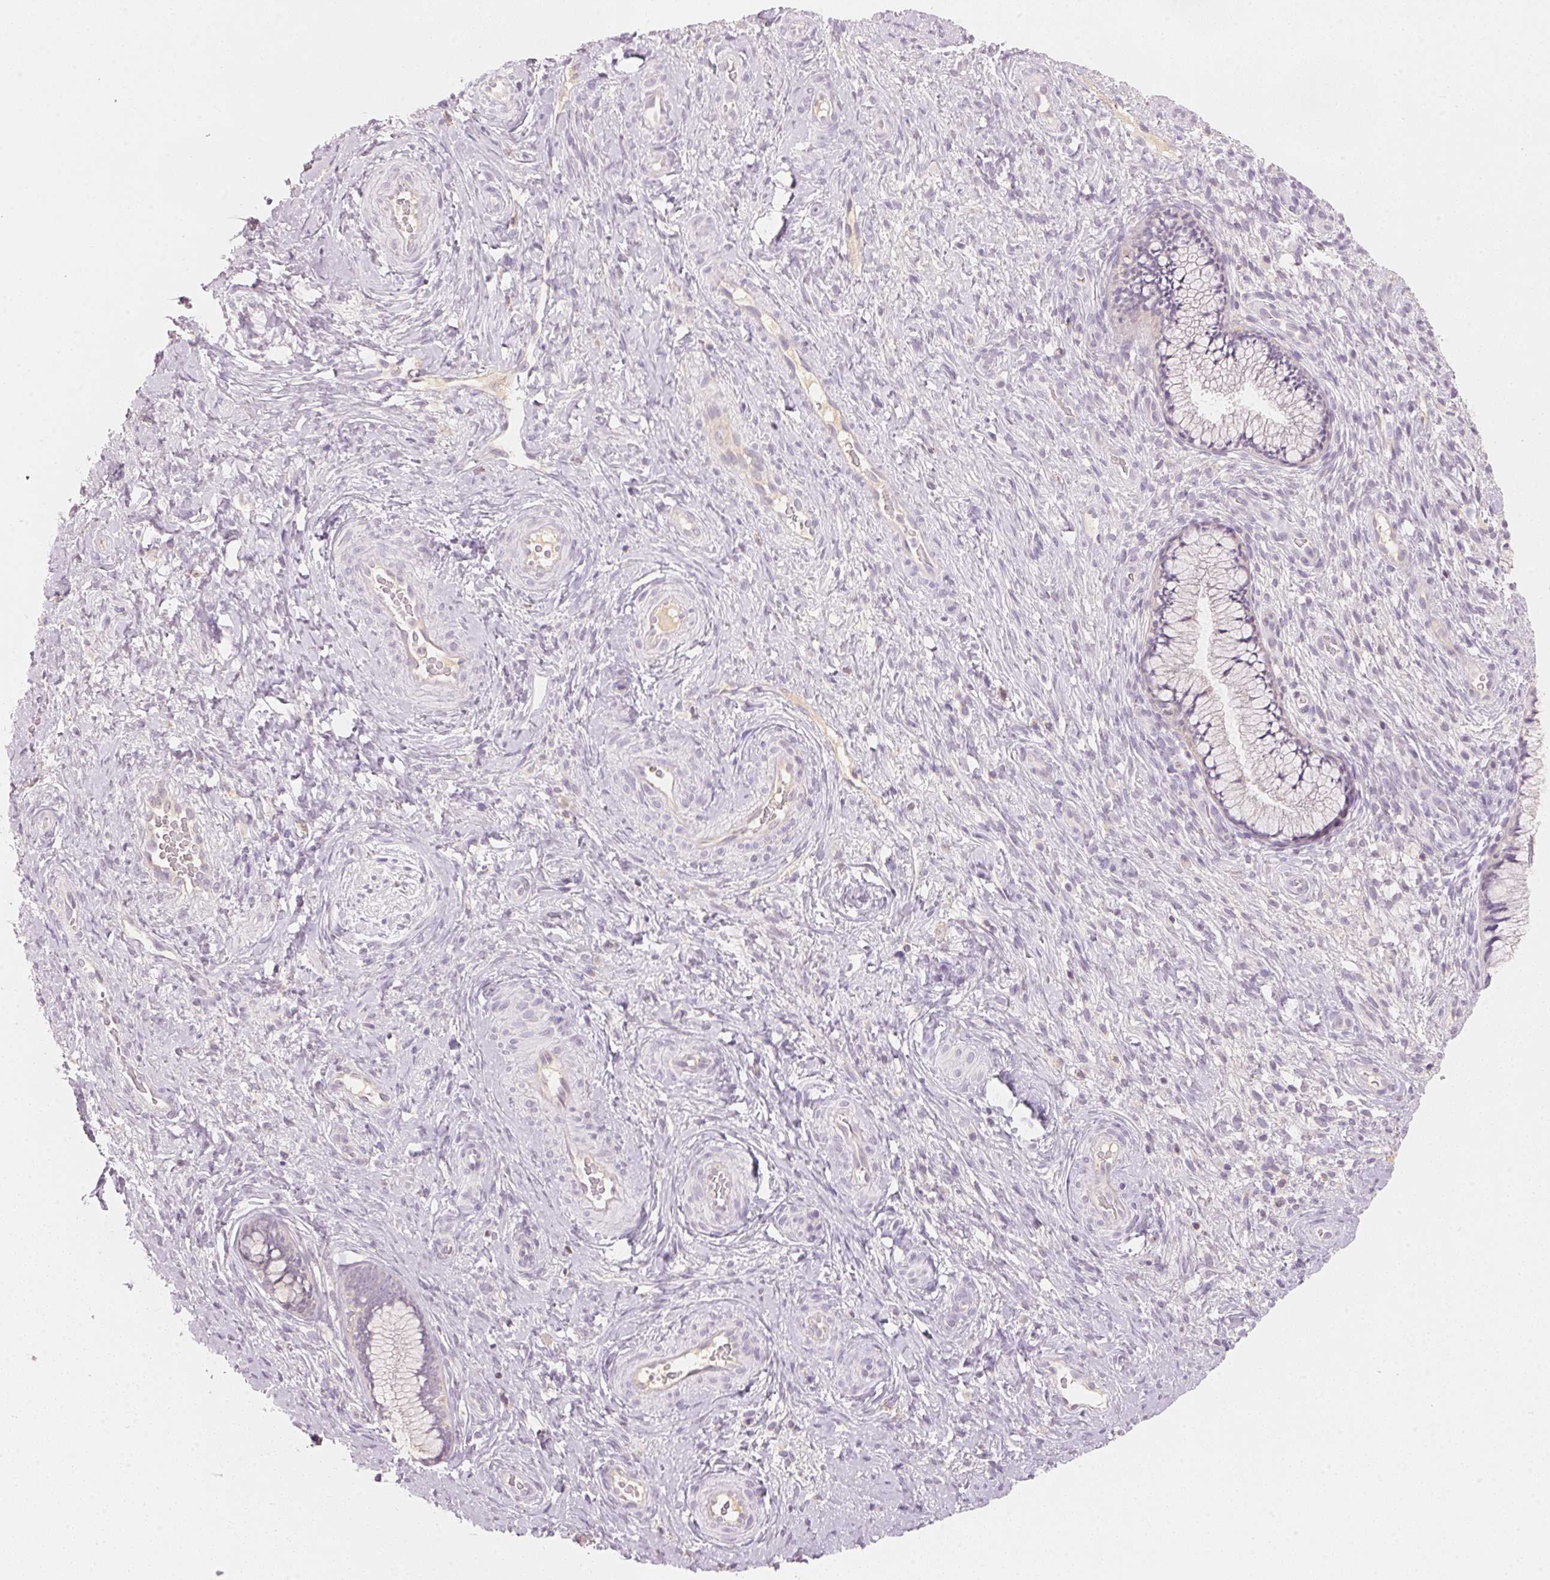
{"staining": {"intensity": "weak", "quantity": "<25%", "location": "cytoplasmic/membranous"}, "tissue": "cervix", "cell_type": "Glandular cells", "image_type": "normal", "snomed": [{"axis": "morphology", "description": "Normal tissue, NOS"}, {"axis": "topography", "description": "Cervix"}], "caption": "Cervix stained for a protein using IHC exhibits no staining glandular cells.", "gene": "HOXB13", "patient": {"sex": "female", "age": 34}}